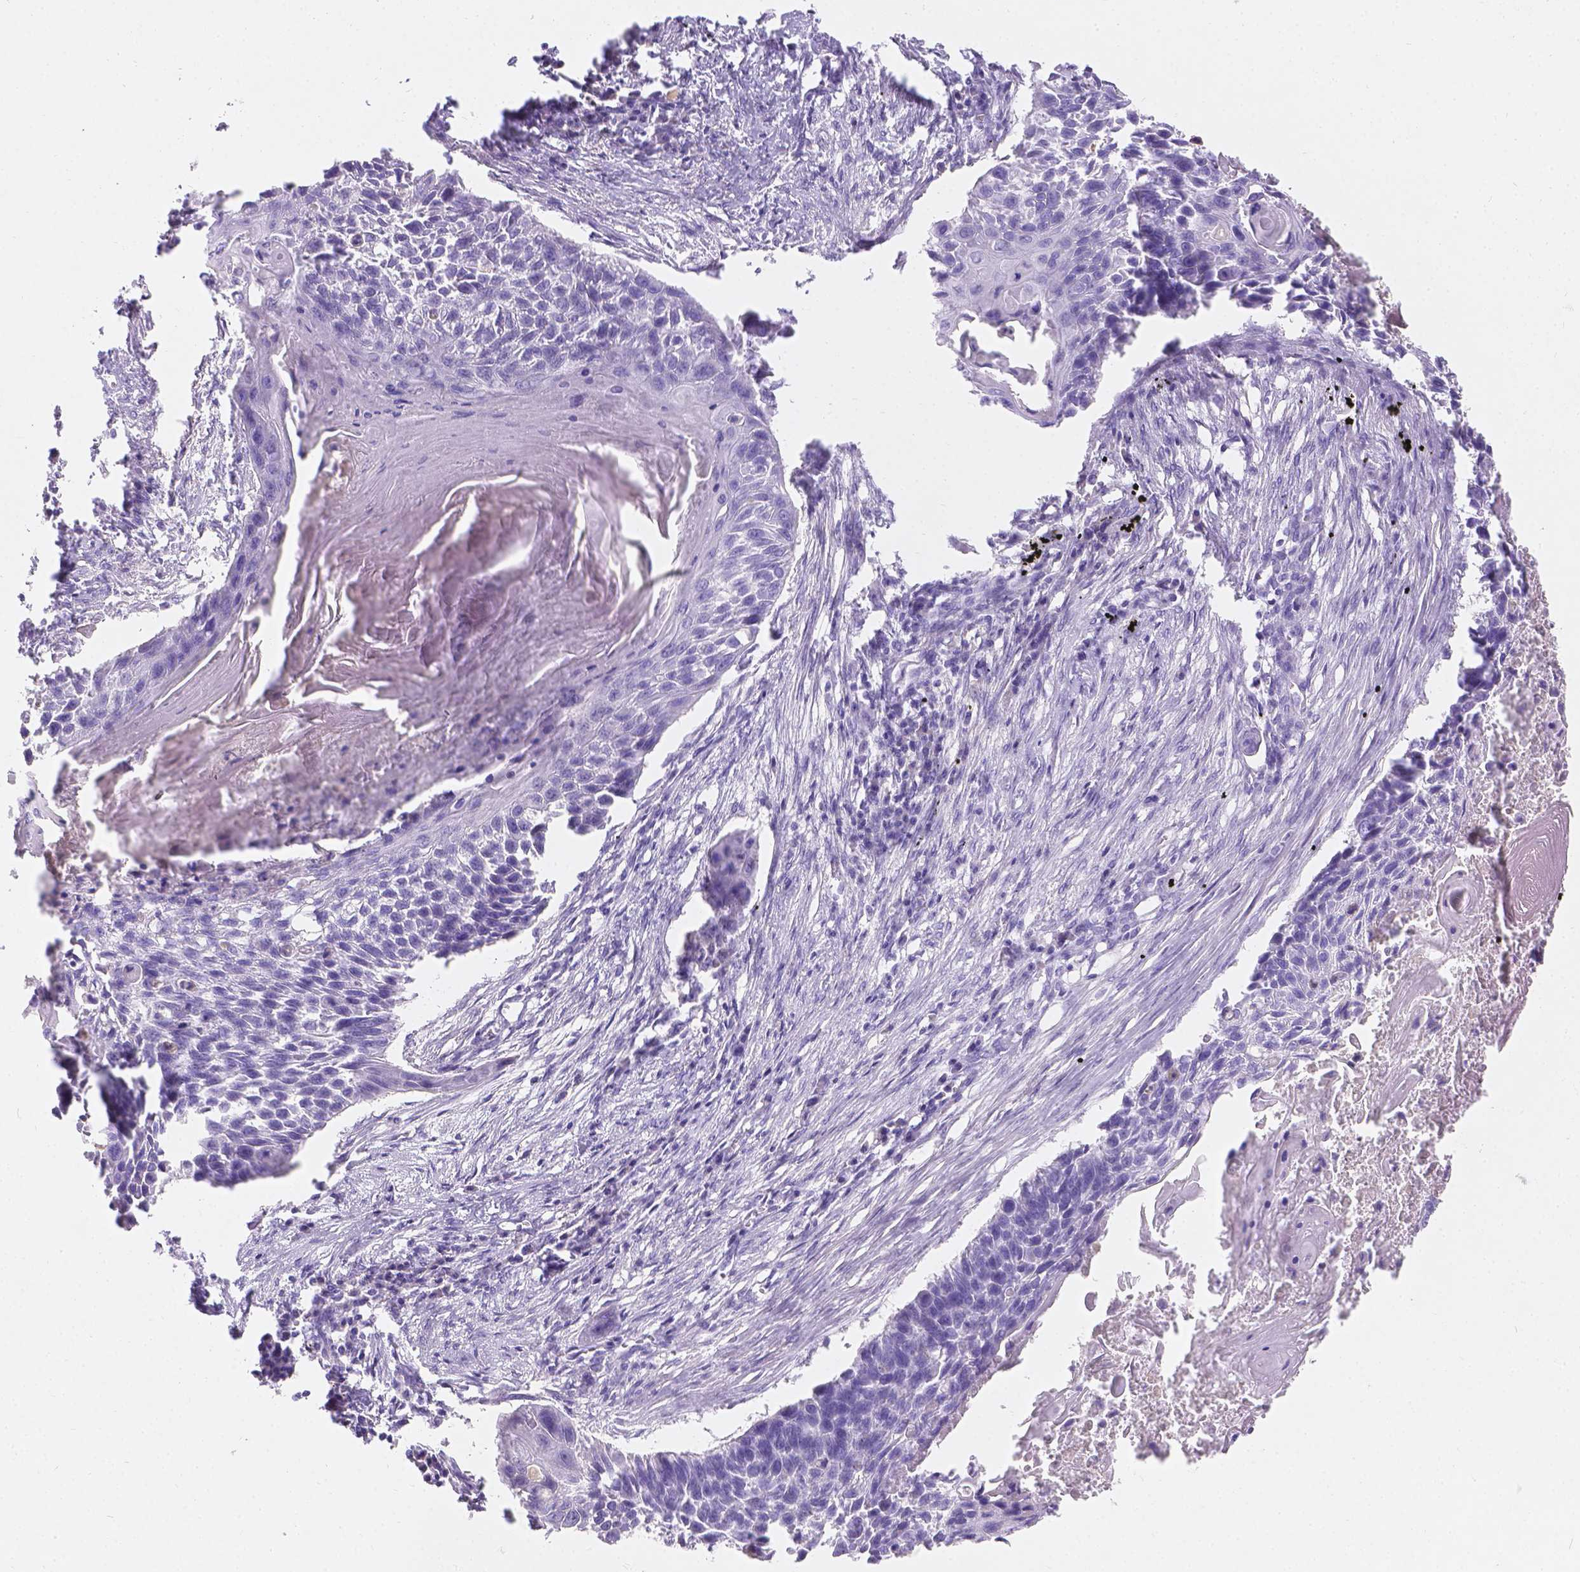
{"staining": {"intensity": "negative", "quantity": "none", "location": "none"}, "tissue": "lung cancer", "cell_type": "Tumor cells", "image_type": "cancer", "snomed": [{"axis": "morphology", "description": "Squamous cell carcinoma, NOS"}, {"axis": "topography", "description": "Lung"}], "caption": "A high-resolution photomicrograph shows IHC staining of squamous cell carcinoma (lung), which shows no significant expression in tumor cells.", "gene": "GAL3ST2", "patient": {"sex": "male", "age": 78}}